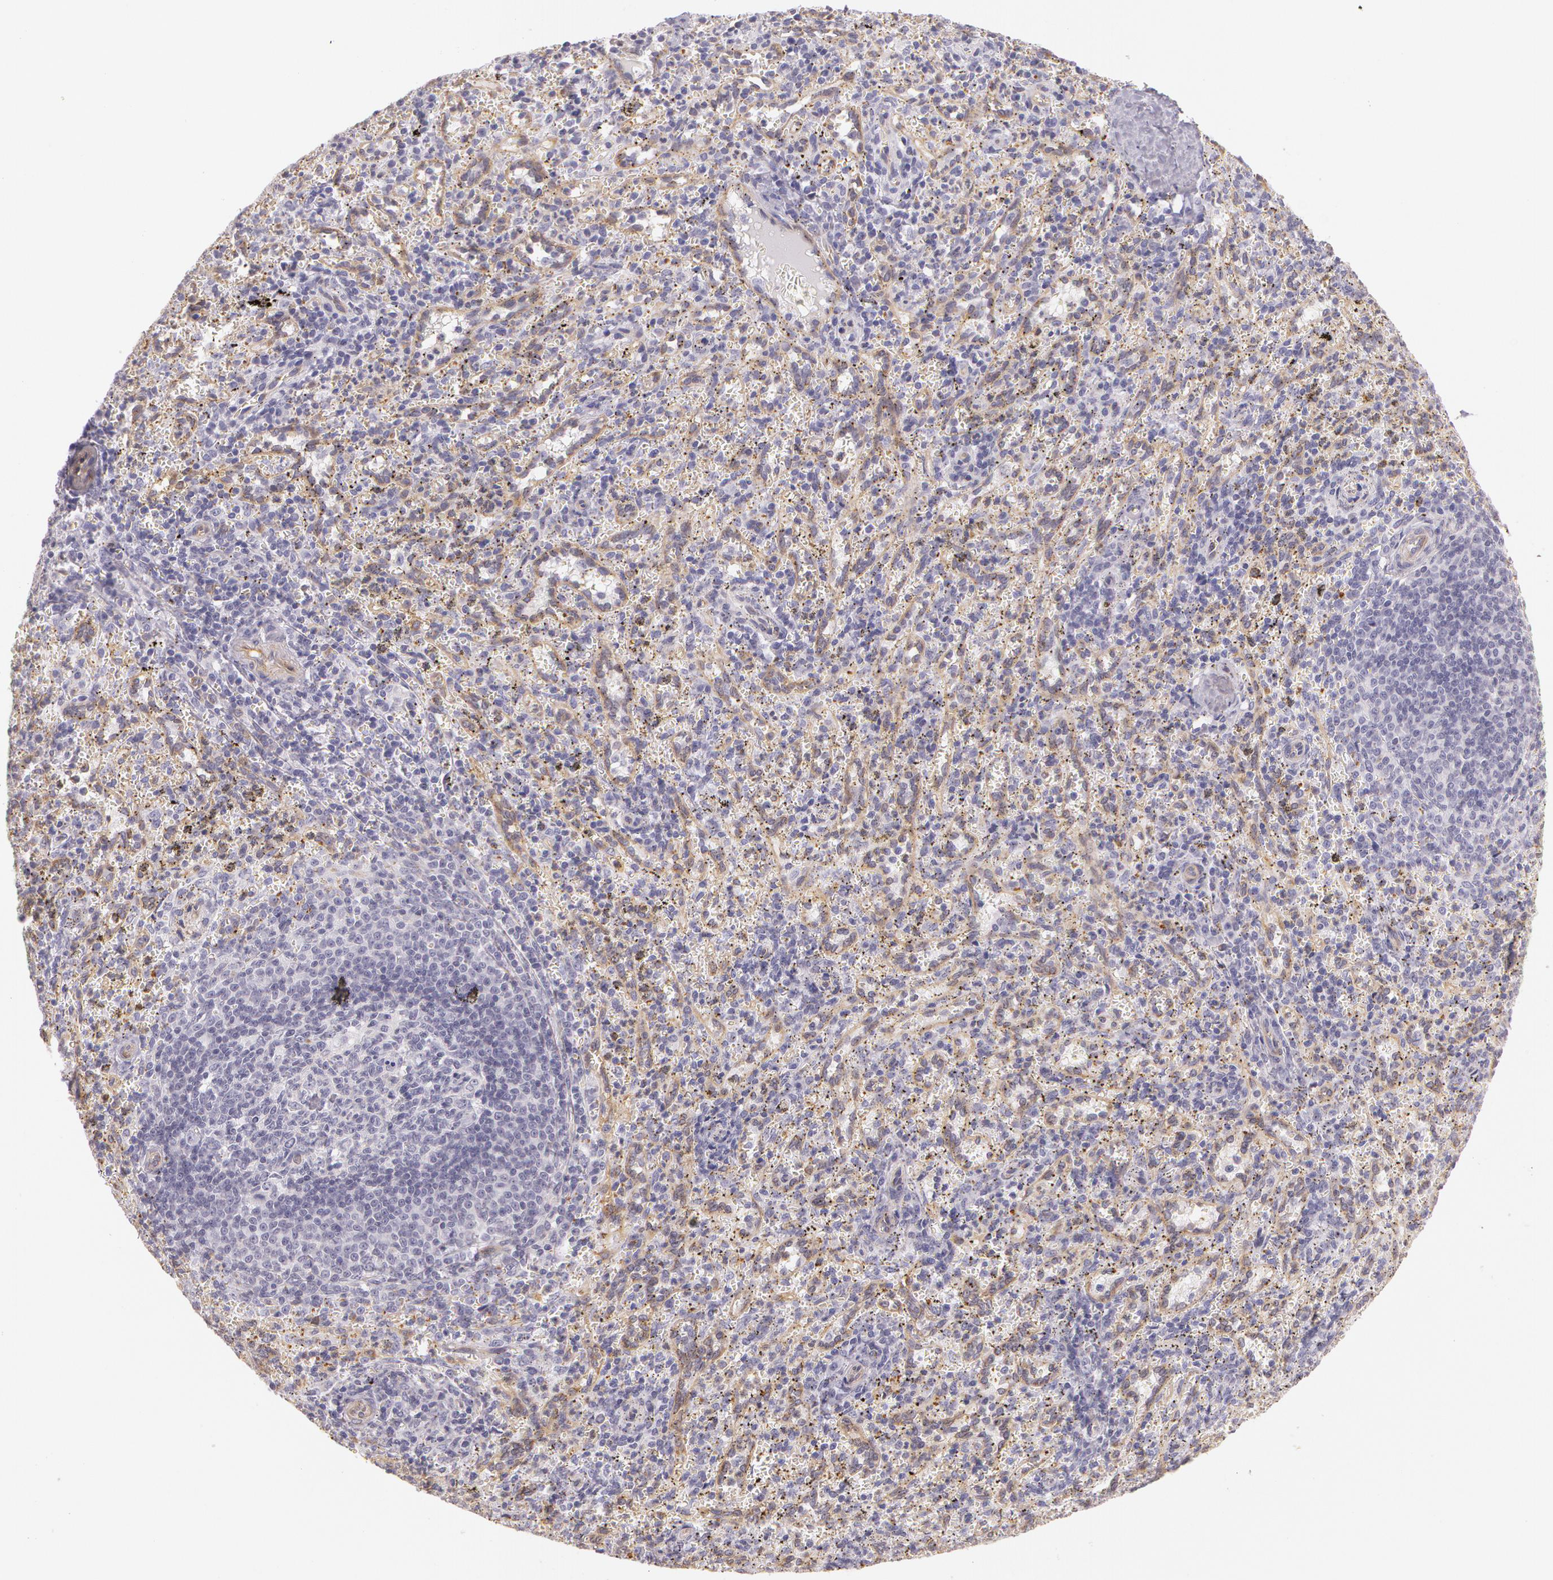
{"staining": {"intensity": "weak", "quantity": "25%-75%", "location": "cytoplasmic/membranous"}, "tissue": "spleen", "cell_type": "Cells in red pulp", "image_type": "normal", "snomed": [{"axis": "morphology", "description": "Normal tissue, NOS"}, {"axis": "topography", "description": "Spleen"}], "caption": "Immunohistochemistry (IHC) micrograph of unremarkable spleen stained for a protein (brown), which demonstrates low levels of weak cytoplasmic/membranous staining in approximately 25%-75% of cells in red pulp.", "gene": "APP", "patient": {"sex": "female", "age": 10}}